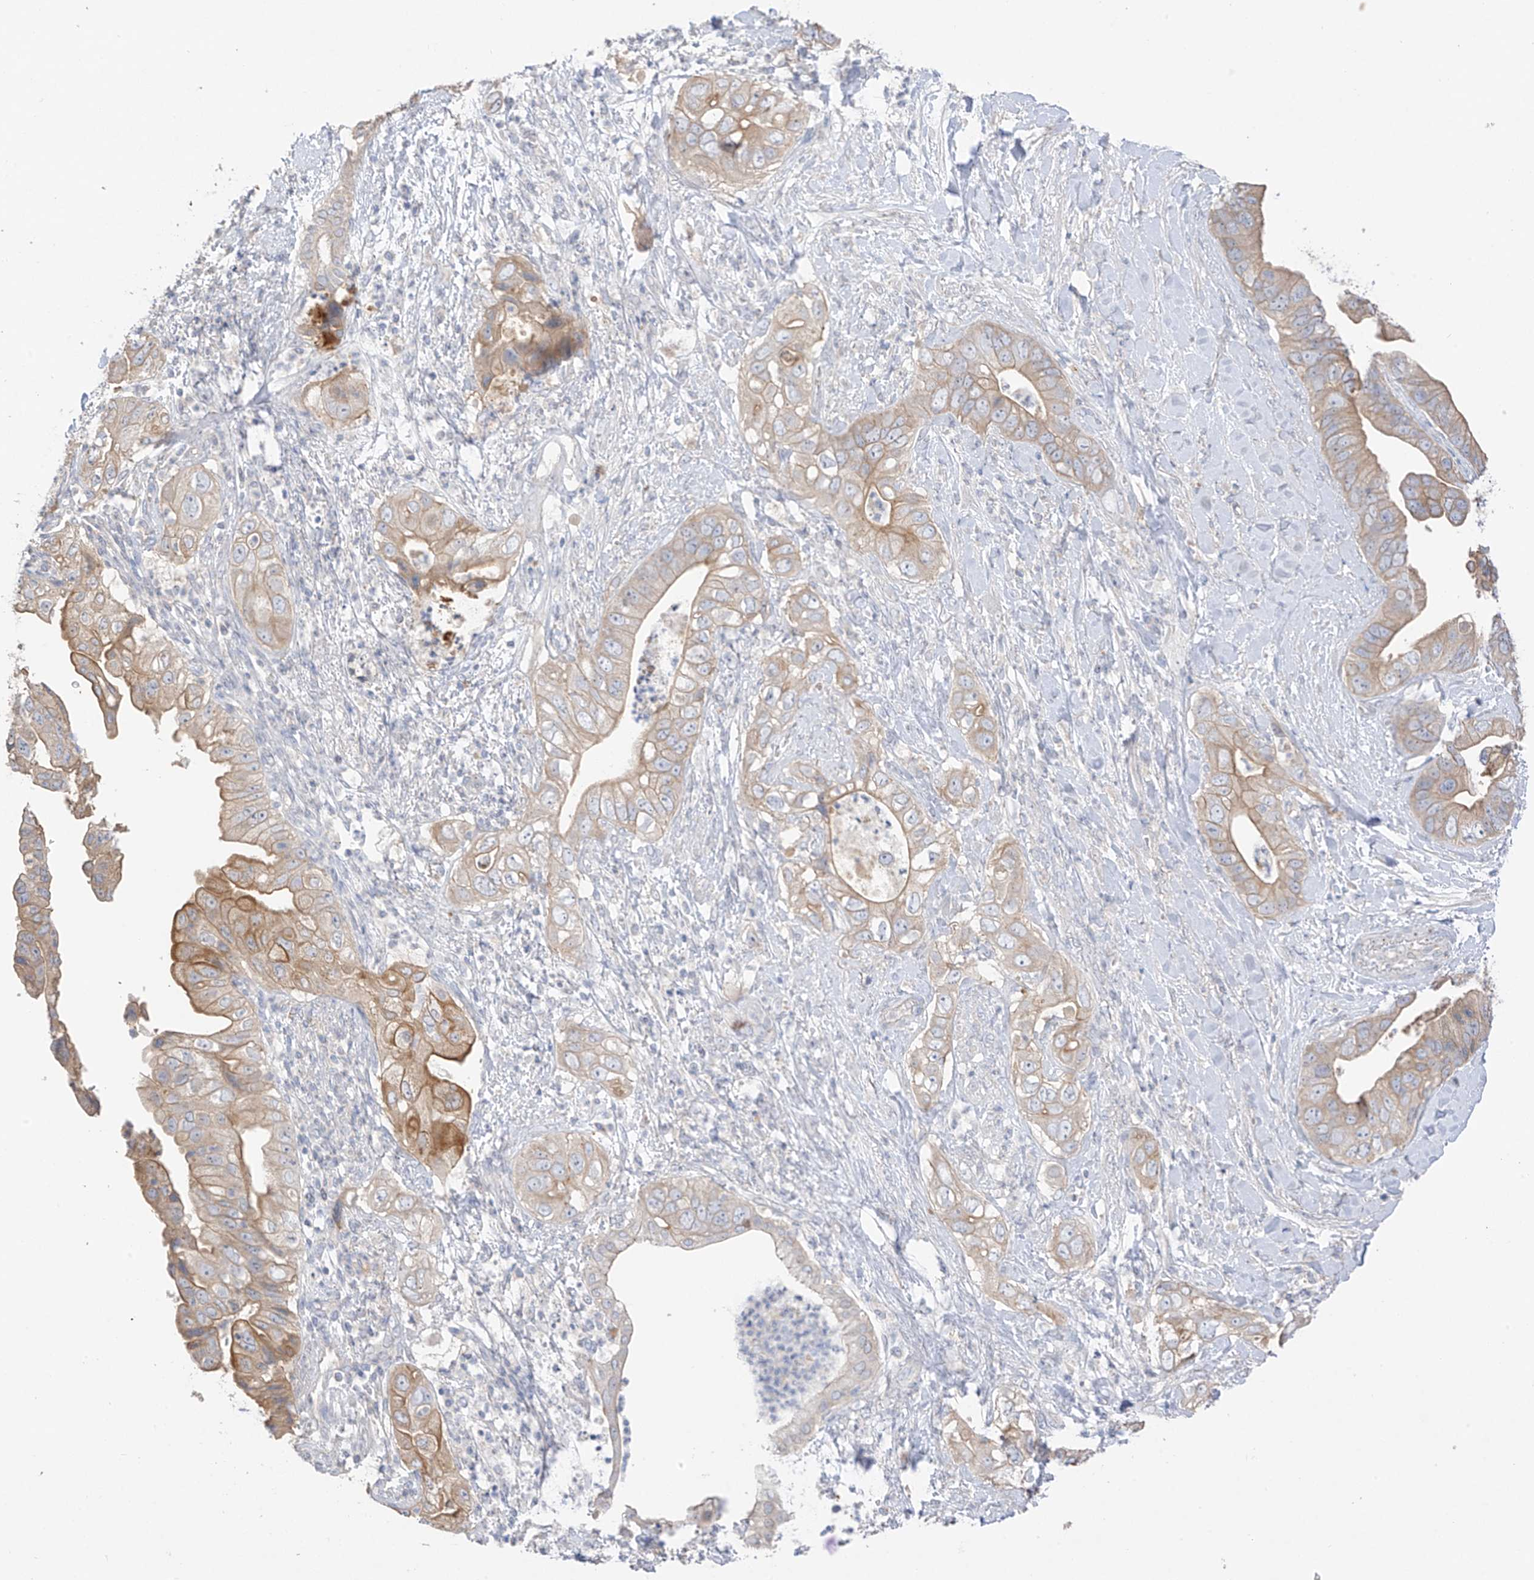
{"staining": {"intensity": "moderate", "quantity": "<25%", "location": "cytoplasmic/membranous"}, "tissue": "pancreatic cancer", "cell_type": "Tumor cells", "image_type": "cancer", "snomed": [{"axis": "morphology", "description": "Adenocarcinoma, NOS"}, {"axis": "topography", "description": "Pancreas"}], "caption": "Pancreatic cancer stained with IHC demonstrates moderate cytoplasmic/membranous staining in approximately <25% of tumor cells. The protein of interest is stained brown, and the nuclei are stained in blue (DAB IHC with brightfield microscopy, high magnification).", "gene": "CAPN13", "patient": {"sex": "female", "age": 78}}